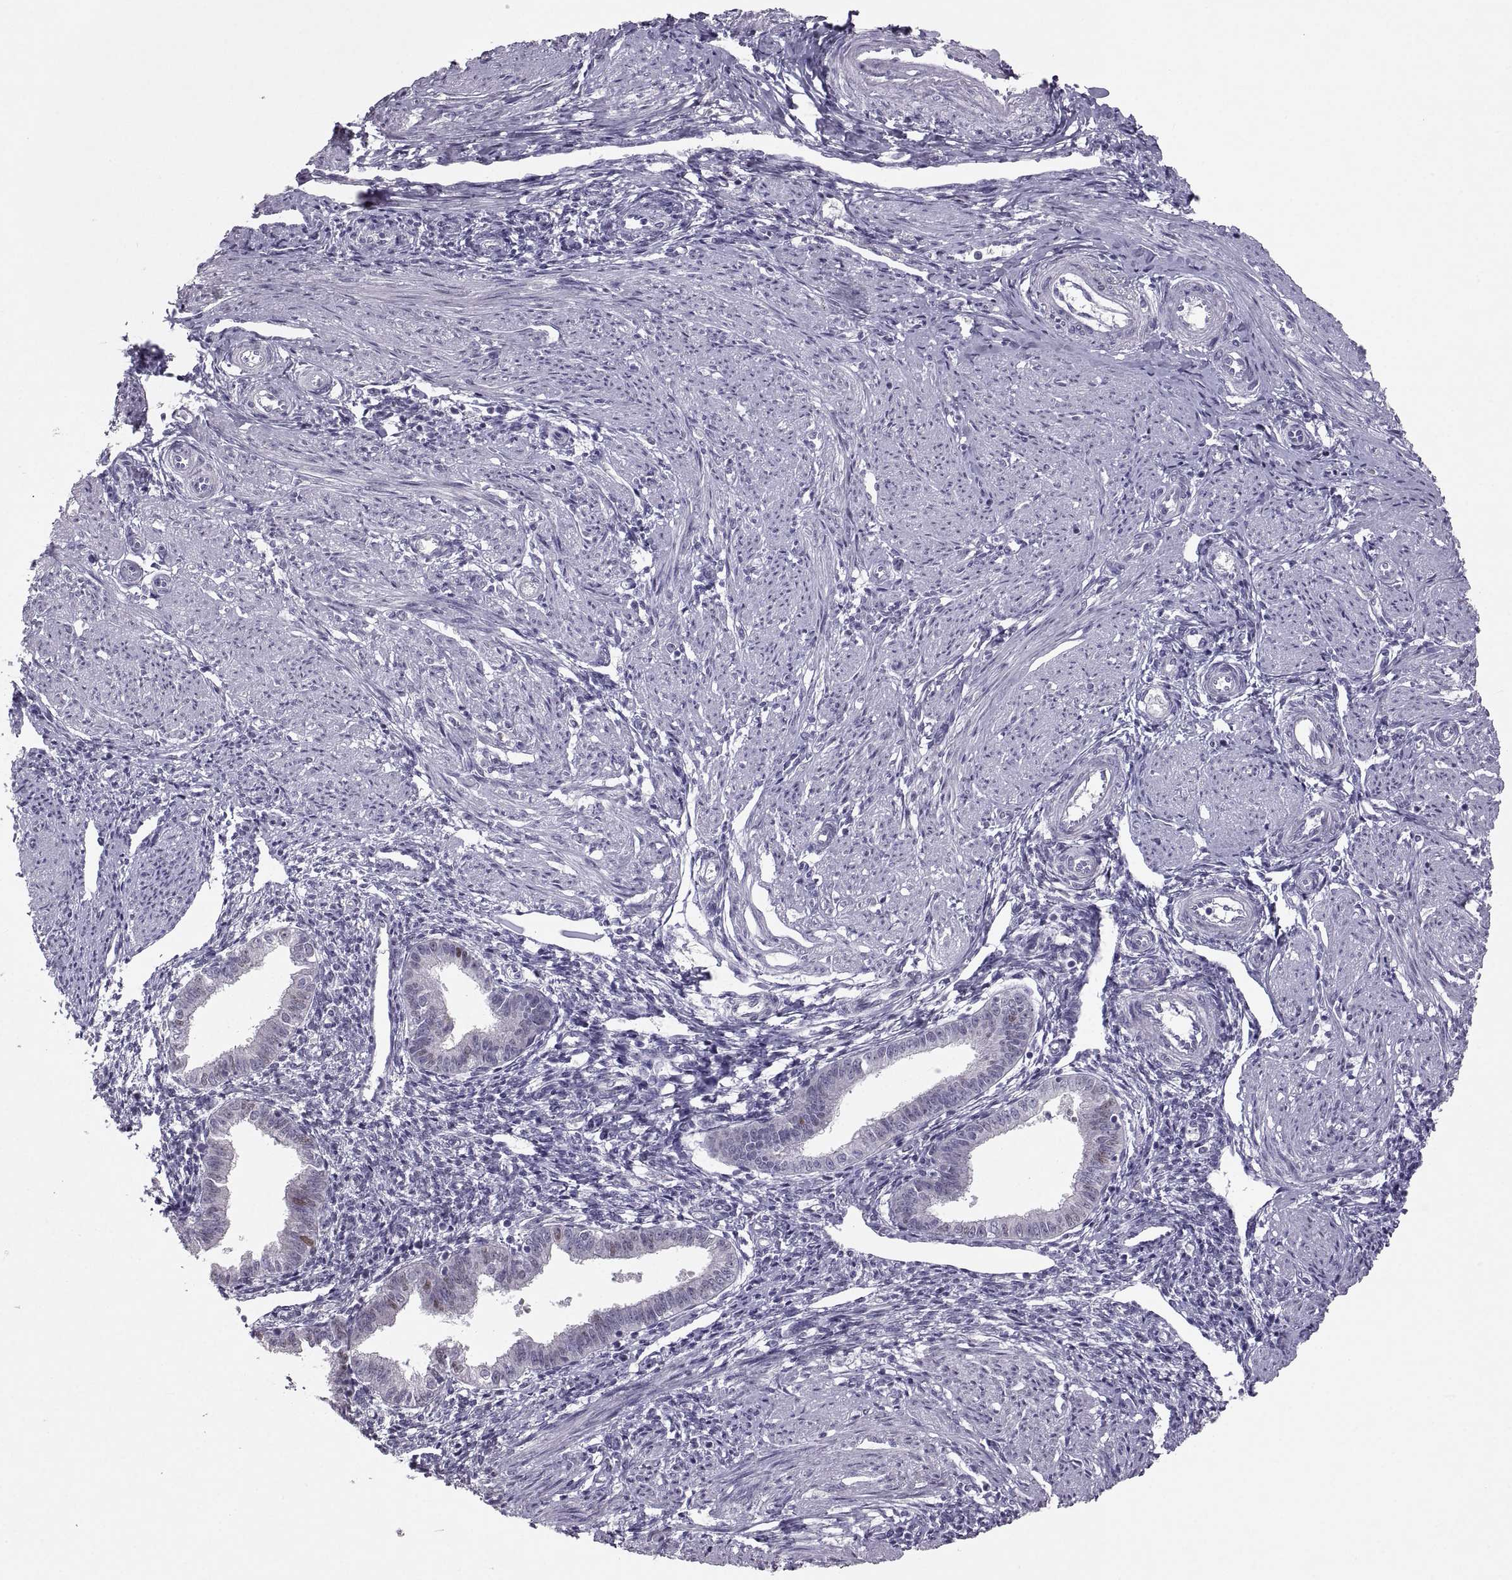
{"staining": {"intensity": "negative", "quantity": "none", "location": "none"}, "tissue": "endometrium", "cell_type": "Cells in endometrial stroma", "image_type": "normal", "snomed": [{"axis": "morphology", "description": "Normal tissue, NOS"}, {"axis": "topography", "description": "Endometrium"}], "caption": "Cells in endometrial stroma show no significant protein positivity in normal endometrium. (Brightfield microscopy of DAB IHC at high magnification).", "gene": "SOX21", "patient": {"sex": "female", "age": 37}}